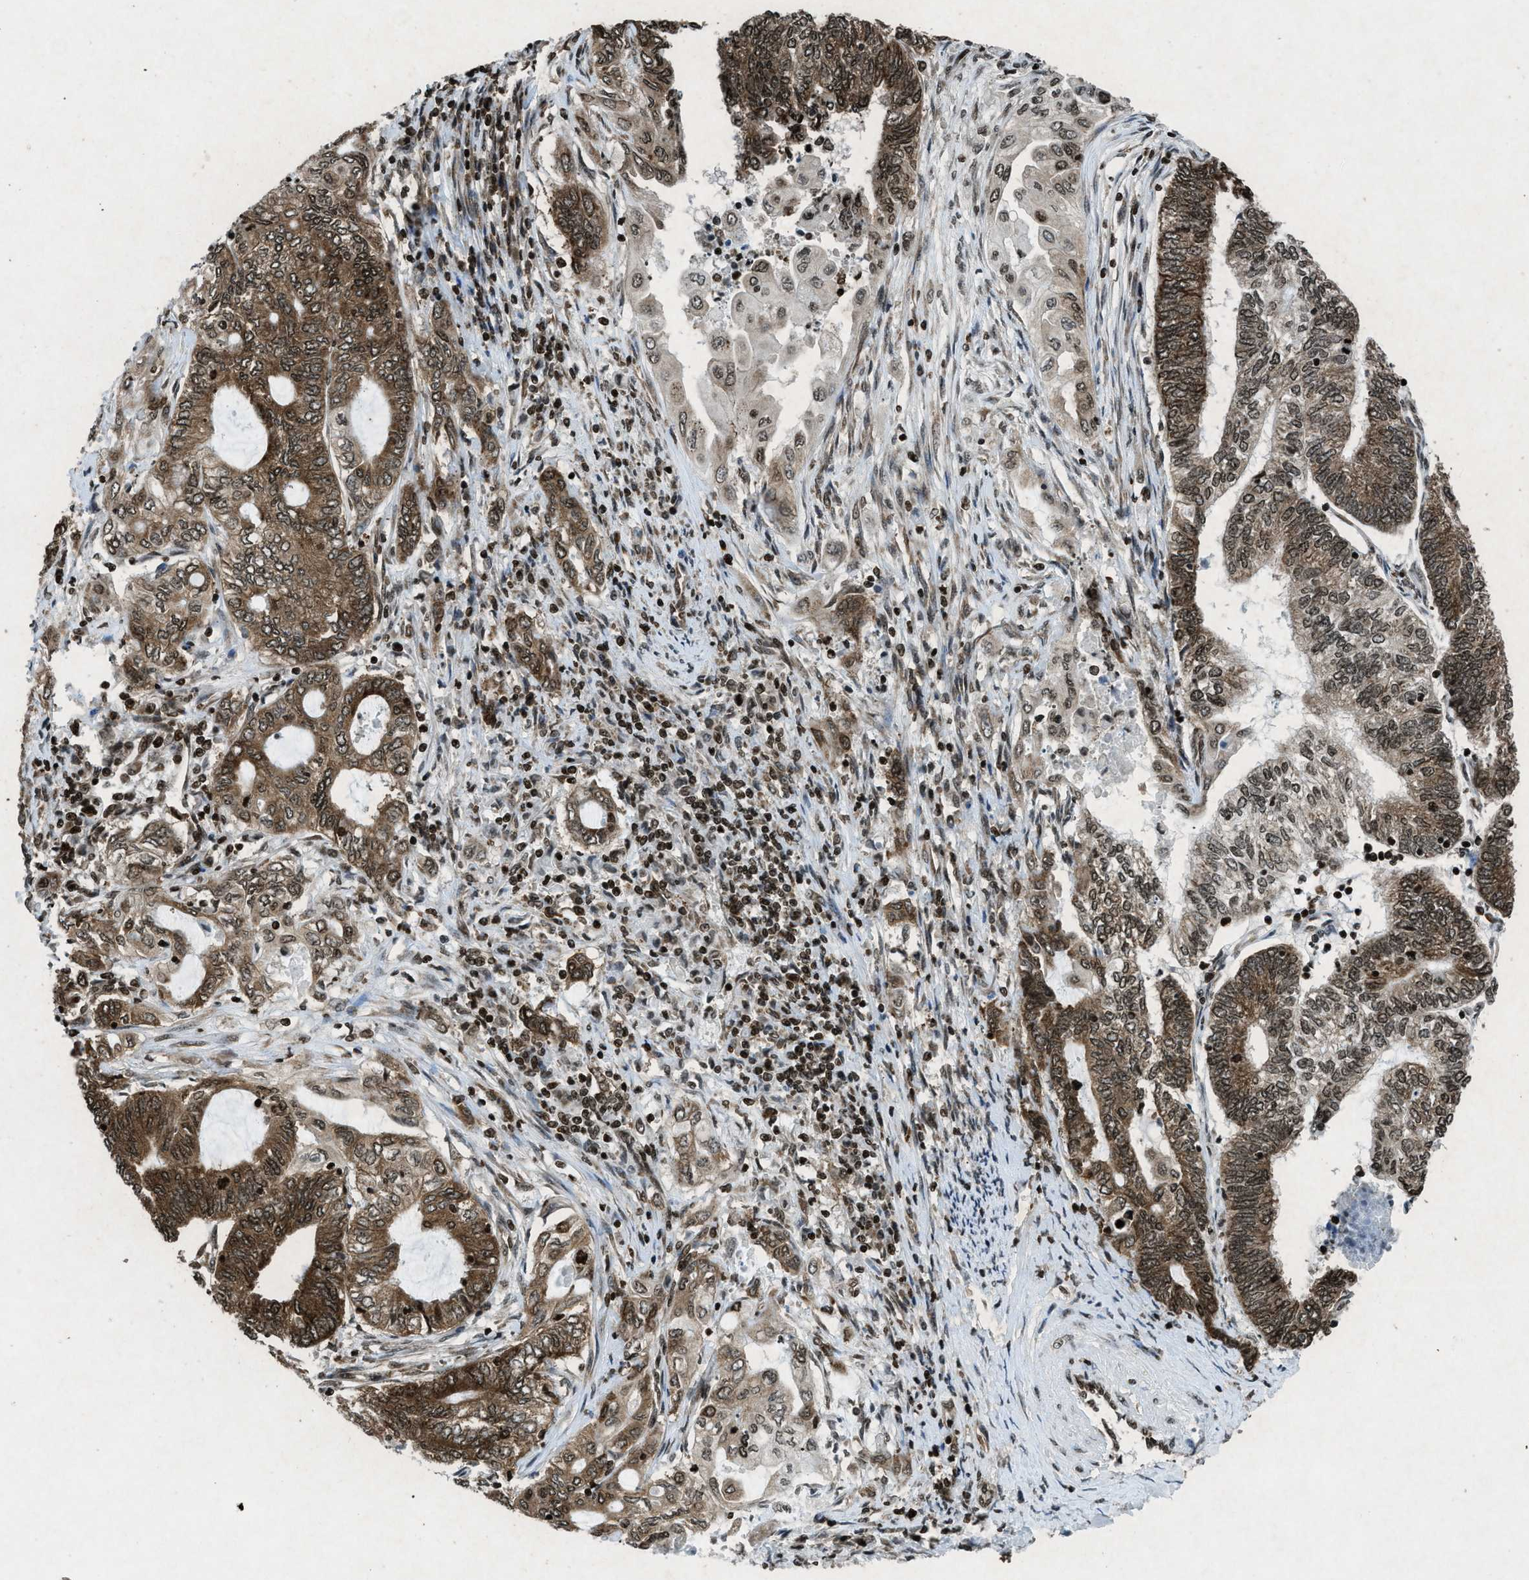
{"staining": {"intensity": "moderate", "quantity": ">75%", "location": "cytoplasmic/membranous,nuclear"}, "tissue": "endometrial cancer", "cell_type": "Tumor cells", "image_type": "cancer", "snomed": [{"axis": "morphology", "description": "Adenocarcinoma, NOS"}, {"axis": "topography", "description": "Uterus"}, {"axis": "topography", "description": "Endometrium"}], "caption": "A micrograph of human endometrial cancer (adenocarcinoma) stained for a protein reveals moderate cytoplasmic/membranous and nuclear brown staining in tumor cells. (DAB (3,3'-diaminobenzidine) = brown stain, brightfield microscopy at high magnification).", "gene": "NXF1", "patient": {"sex": "female", "age": 70}}